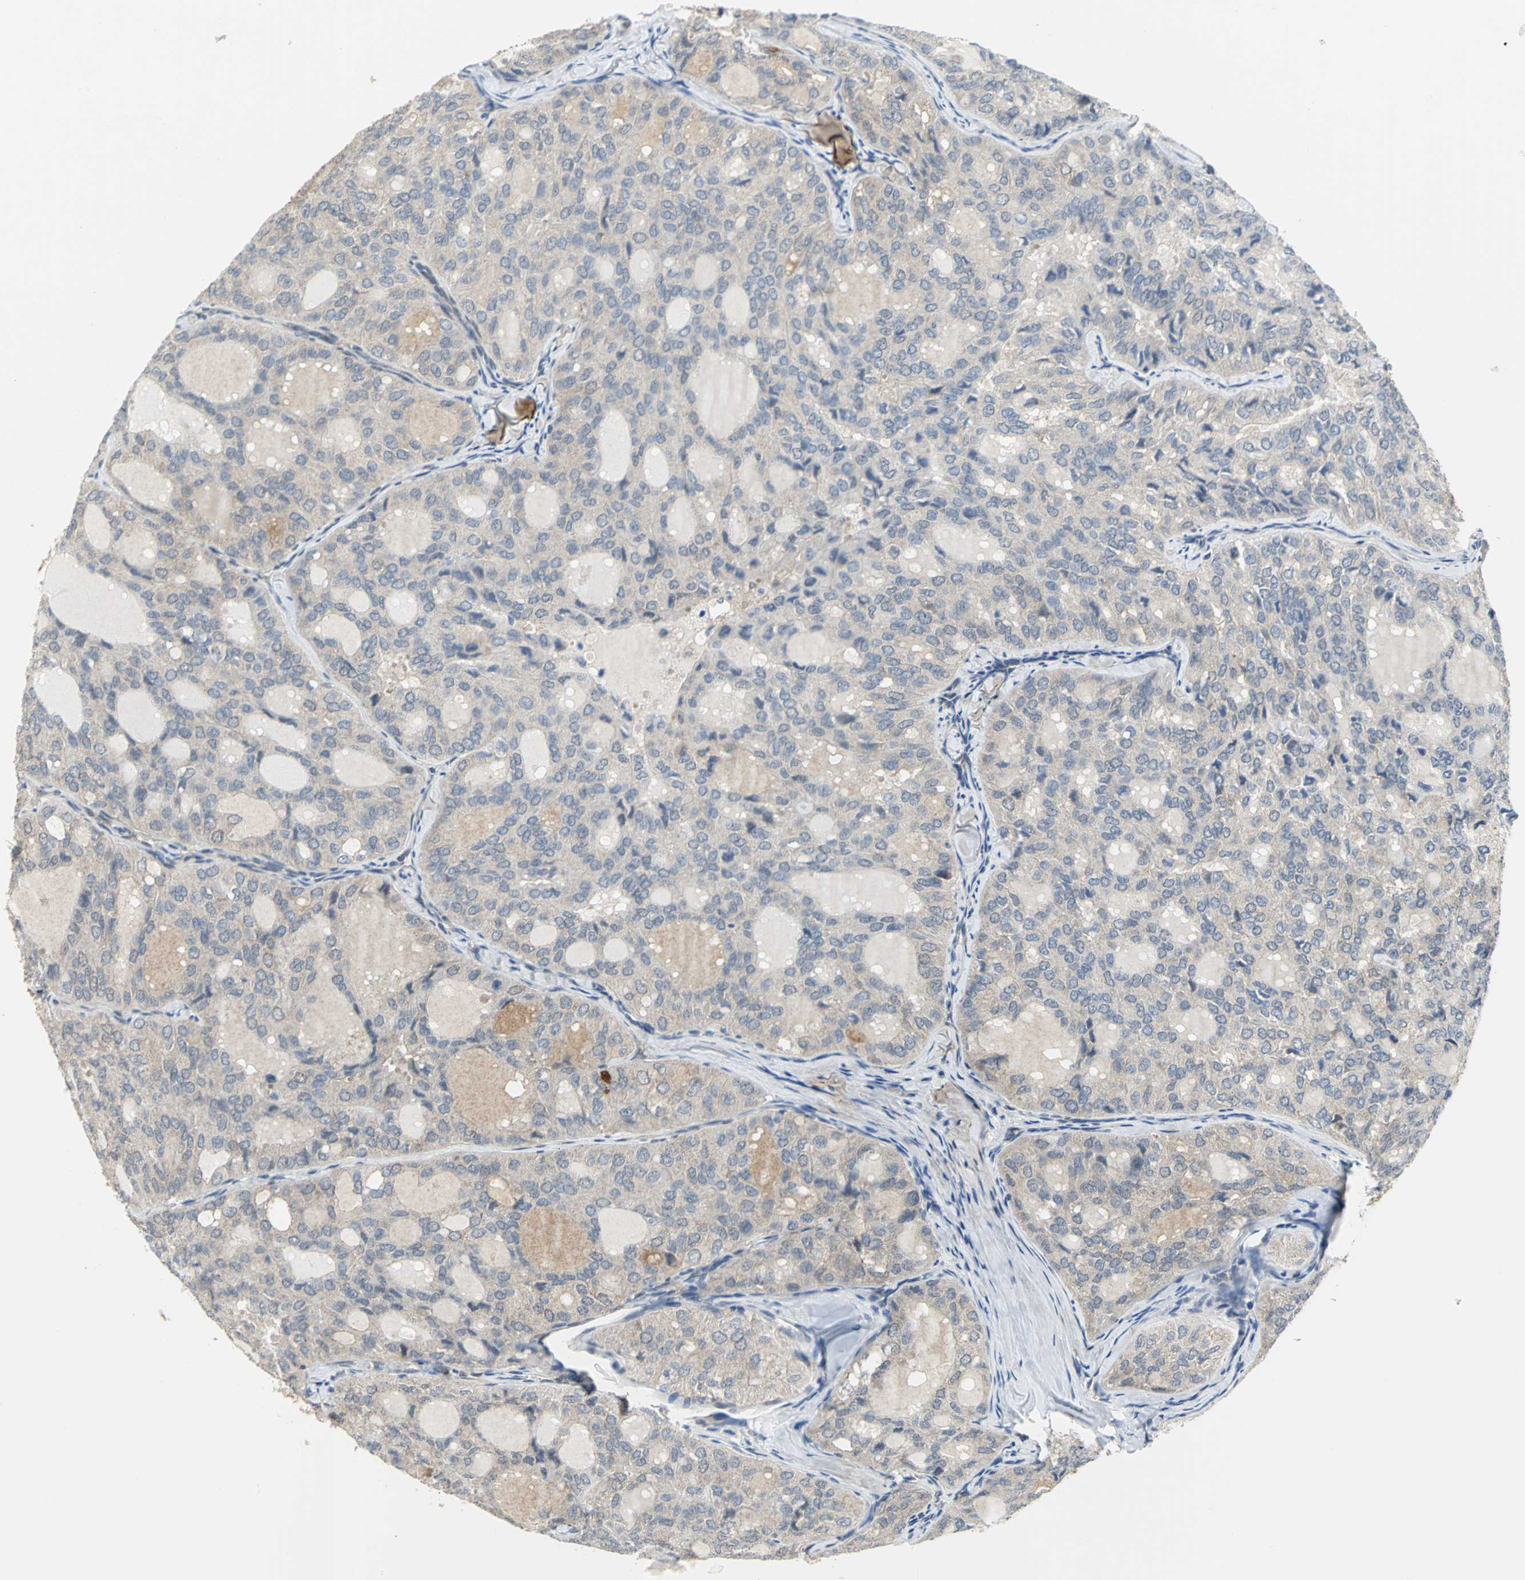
{"staining": {"intensity": "negative", "quantity": "none", "location": "none"}, "tissue": "thyroid cancer", "cell_type": "Tumor cells", "image_type": "cancer", "snomed": [{"axis": "morphology", "description": "Follicular adenoma carcinoma, NOS"}, {"axis": "topography", "description": "Thyroid gland"}], "caption": "This is an immunohistochemistry (IHC) histopathology image of thyroid cancer. There is no positivity in tumor cells.", "gene": "PGM3", "patient": {"sex": "male", "age": 75}}